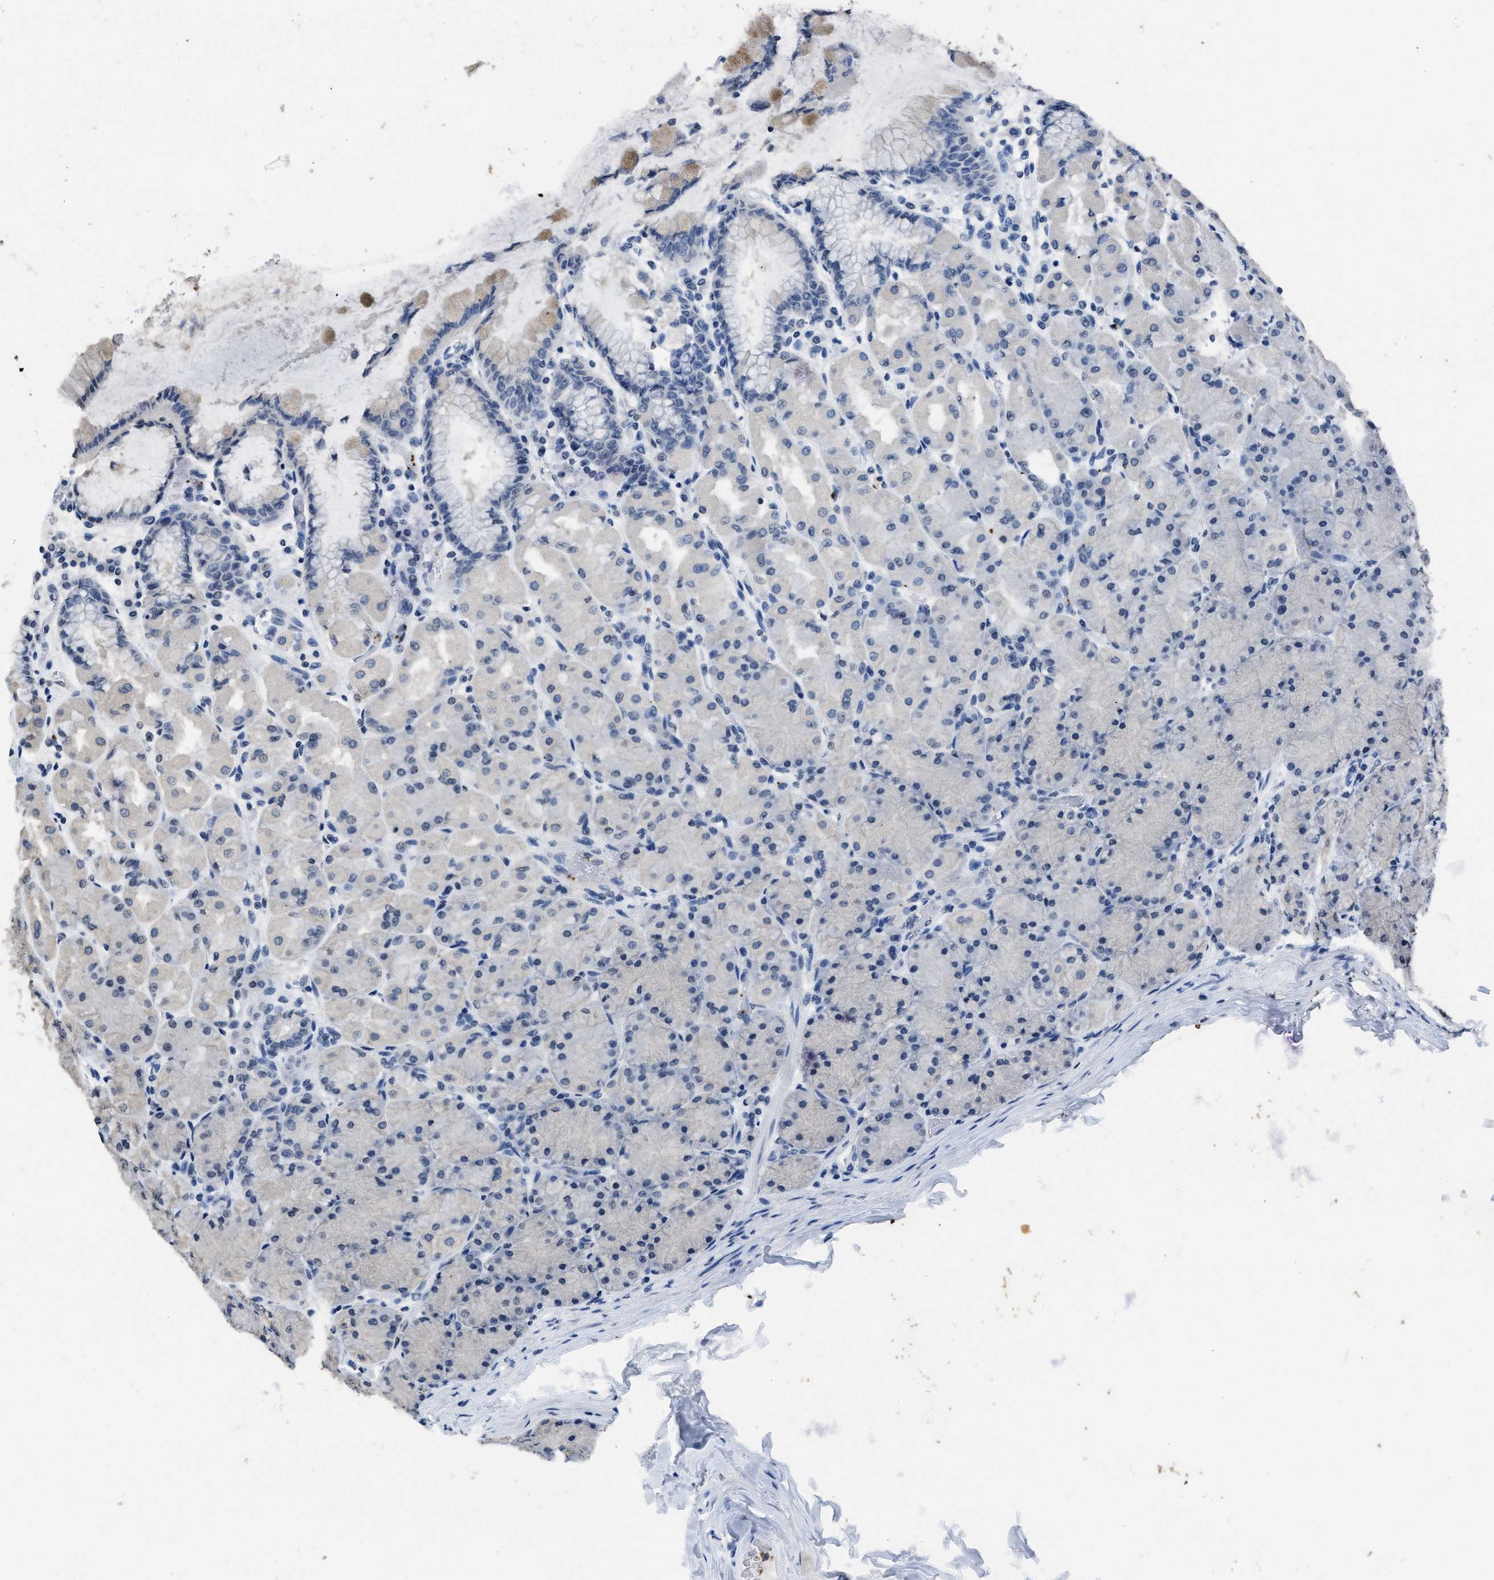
{"staining": {"intensity": "negative", "quantity": "none", "location": "none"}, "tissue": "stomach", "cell_type": "Glandular cells", "image_type": "normal", "snomed": [{"axis": "morphology", "description": "Normal tissue, NOS"}, {"axis": "topography", "description": "Stomach, upper"}], "caption": "A micrograph of human stomach is negative for staining in glandular cells. (Brightfield microscopy of DAB immunohistochemistry at high magnification).", "gene": "ITGA2B", "patient": {"sex": "female", "age": 56}}